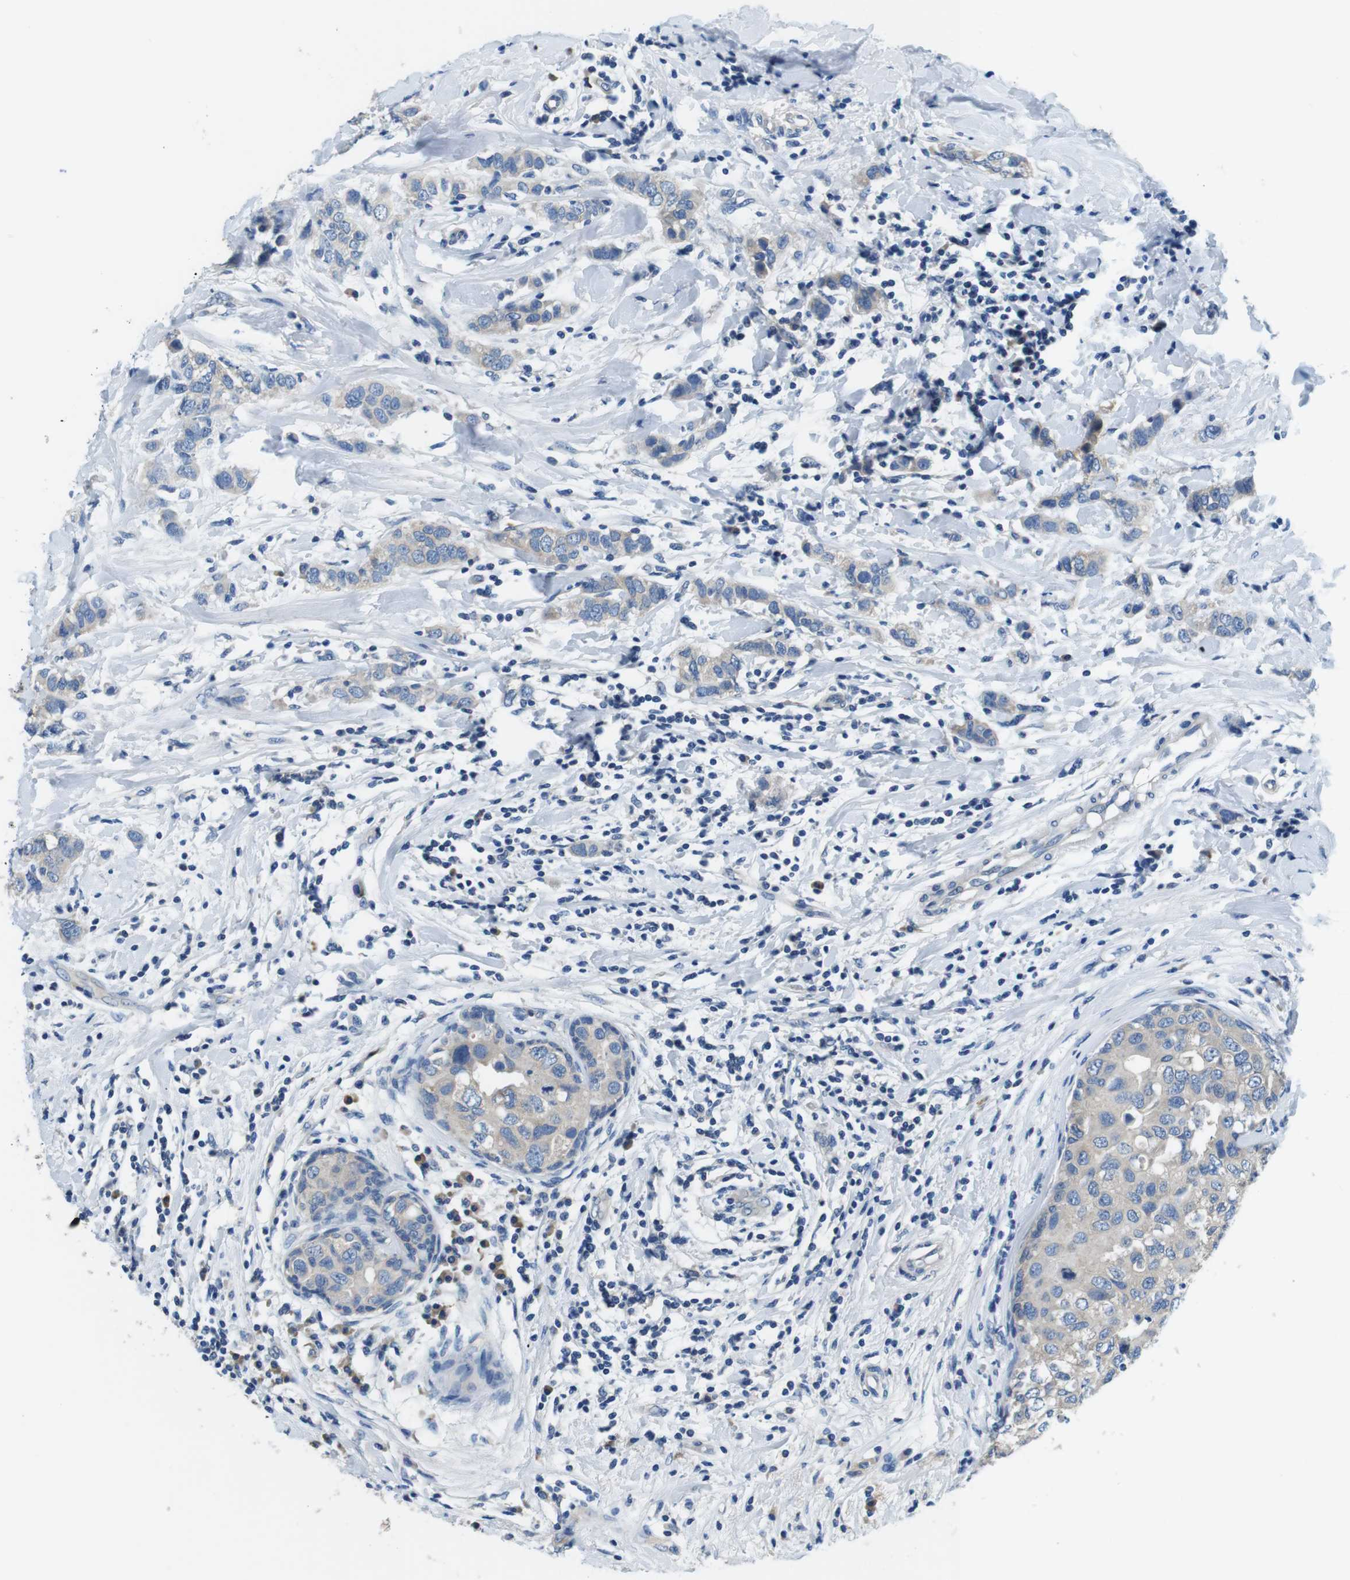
{"staining": {"intensity": "weak", "quantity": "<25%", "location": "cytoplasmic/membranous"}, "tissue": "breast cancer", "cell_type": "Tumor cells", "image_type": "cancer", "snomed": [{"axis": "morphology", "description": "Duct carcinoma"}, {"axis": "topography", "description": "Breast"}], "caption": "DAB (3,3'-diaminobenzidine) immunohistochemical staining of human breast cancer (intraductal carcinoma) shows no significant positivity in tumor cells.", "gene": "DENND4C", "patient": {"sex": "female", "age": 50}}